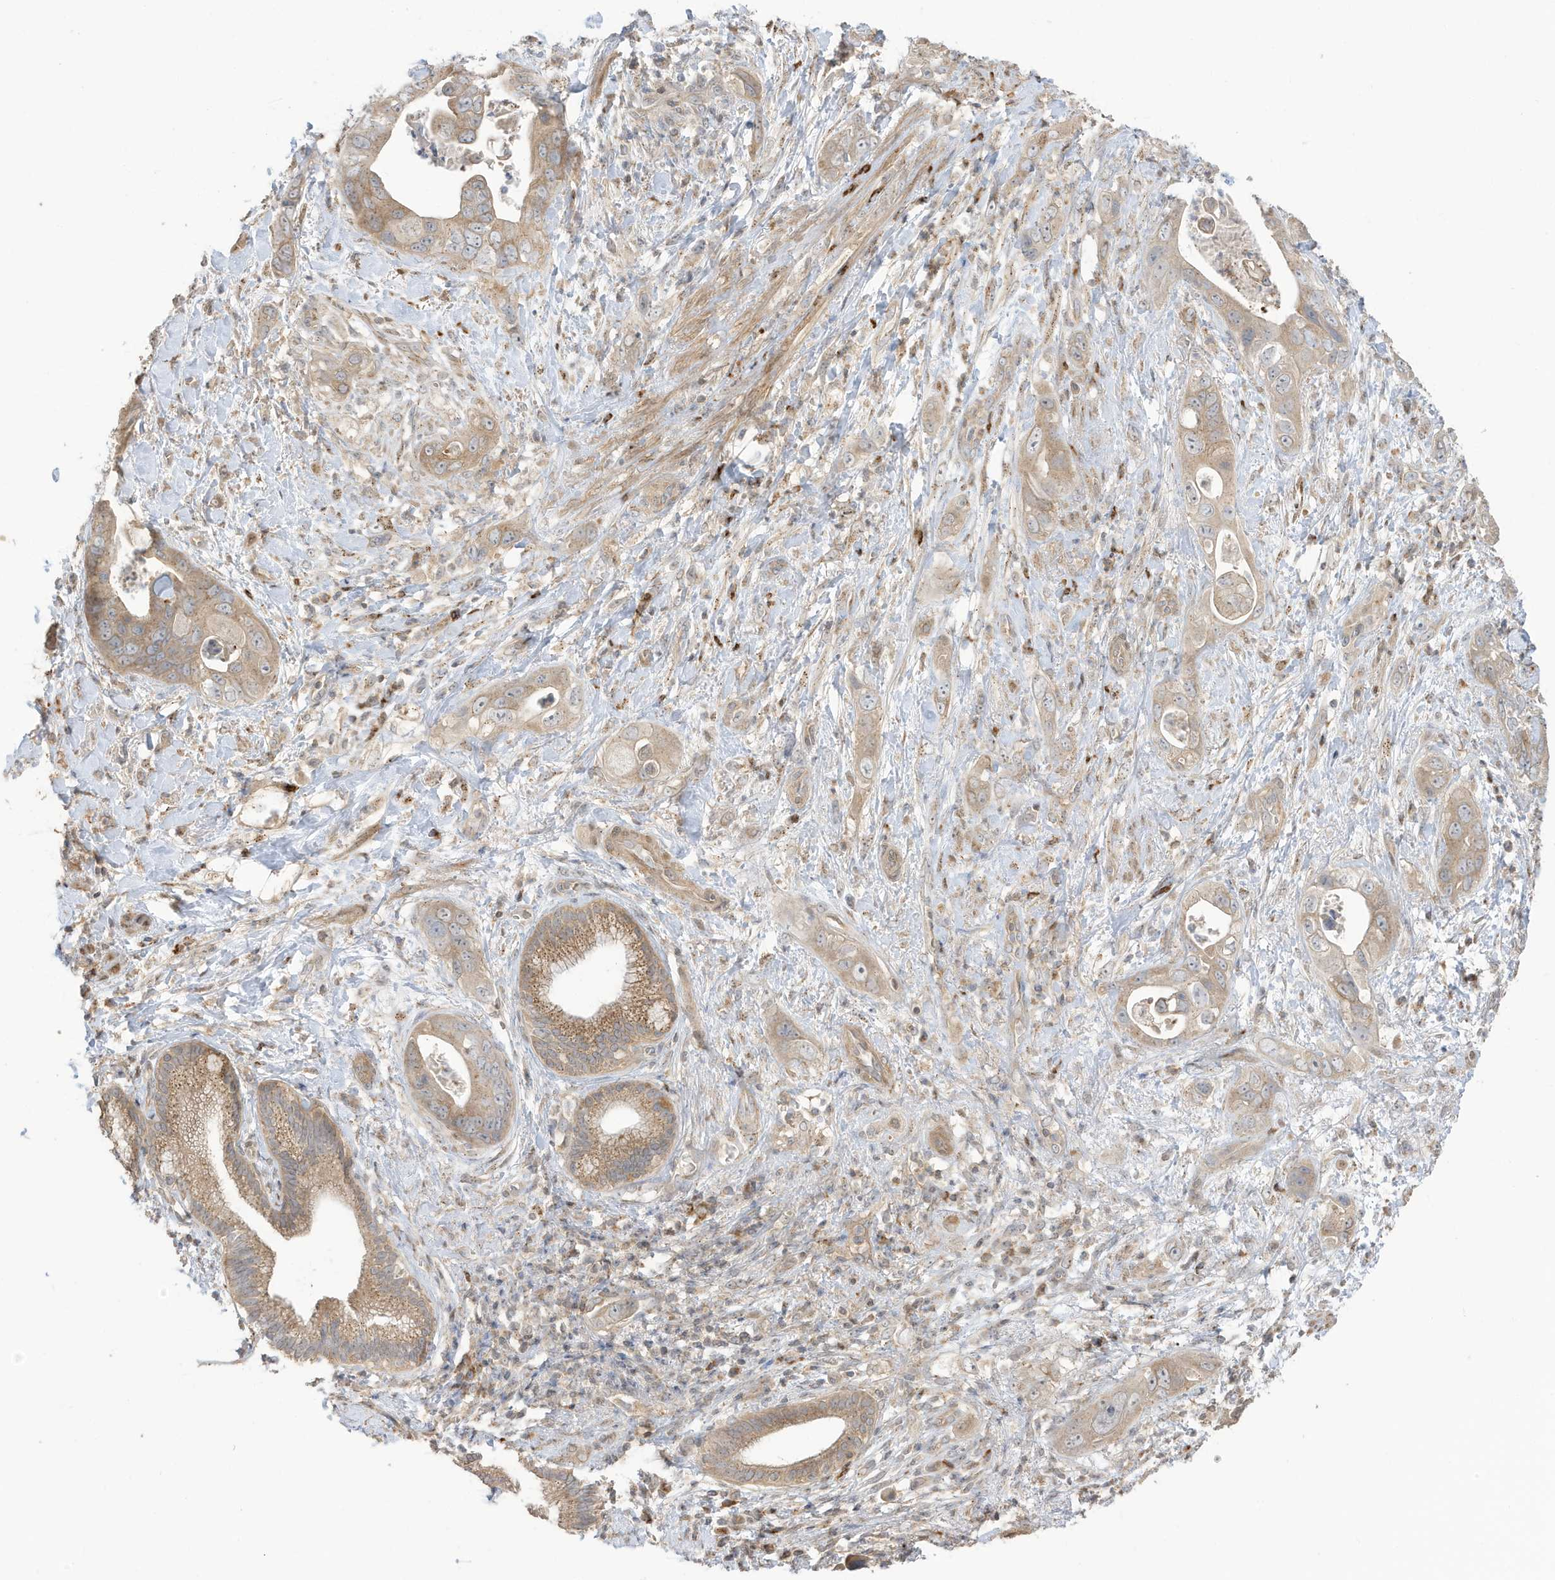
{"staining": {"intensity": "weak", "quantity": ">75%", "location": "cytoplasmic/membranous"}, "tissue": "pancreatic cancer", "cell_type": "Tumor cells", "image_type": "cancer", "snomed": [{"axis": "morphology", "description": "Adenocarcinoma, NOS"}, {"axis": "topography", "description": "Pancreas"}], "caption": "About >75% of tumor cells in human pancreatic cancer exhibit weak cytoplasmic/membranous protein staining as visualized by brown immunohistochemical staining.", "gene": "TAB3", "patient": {"sex": "female", "age": 78}}